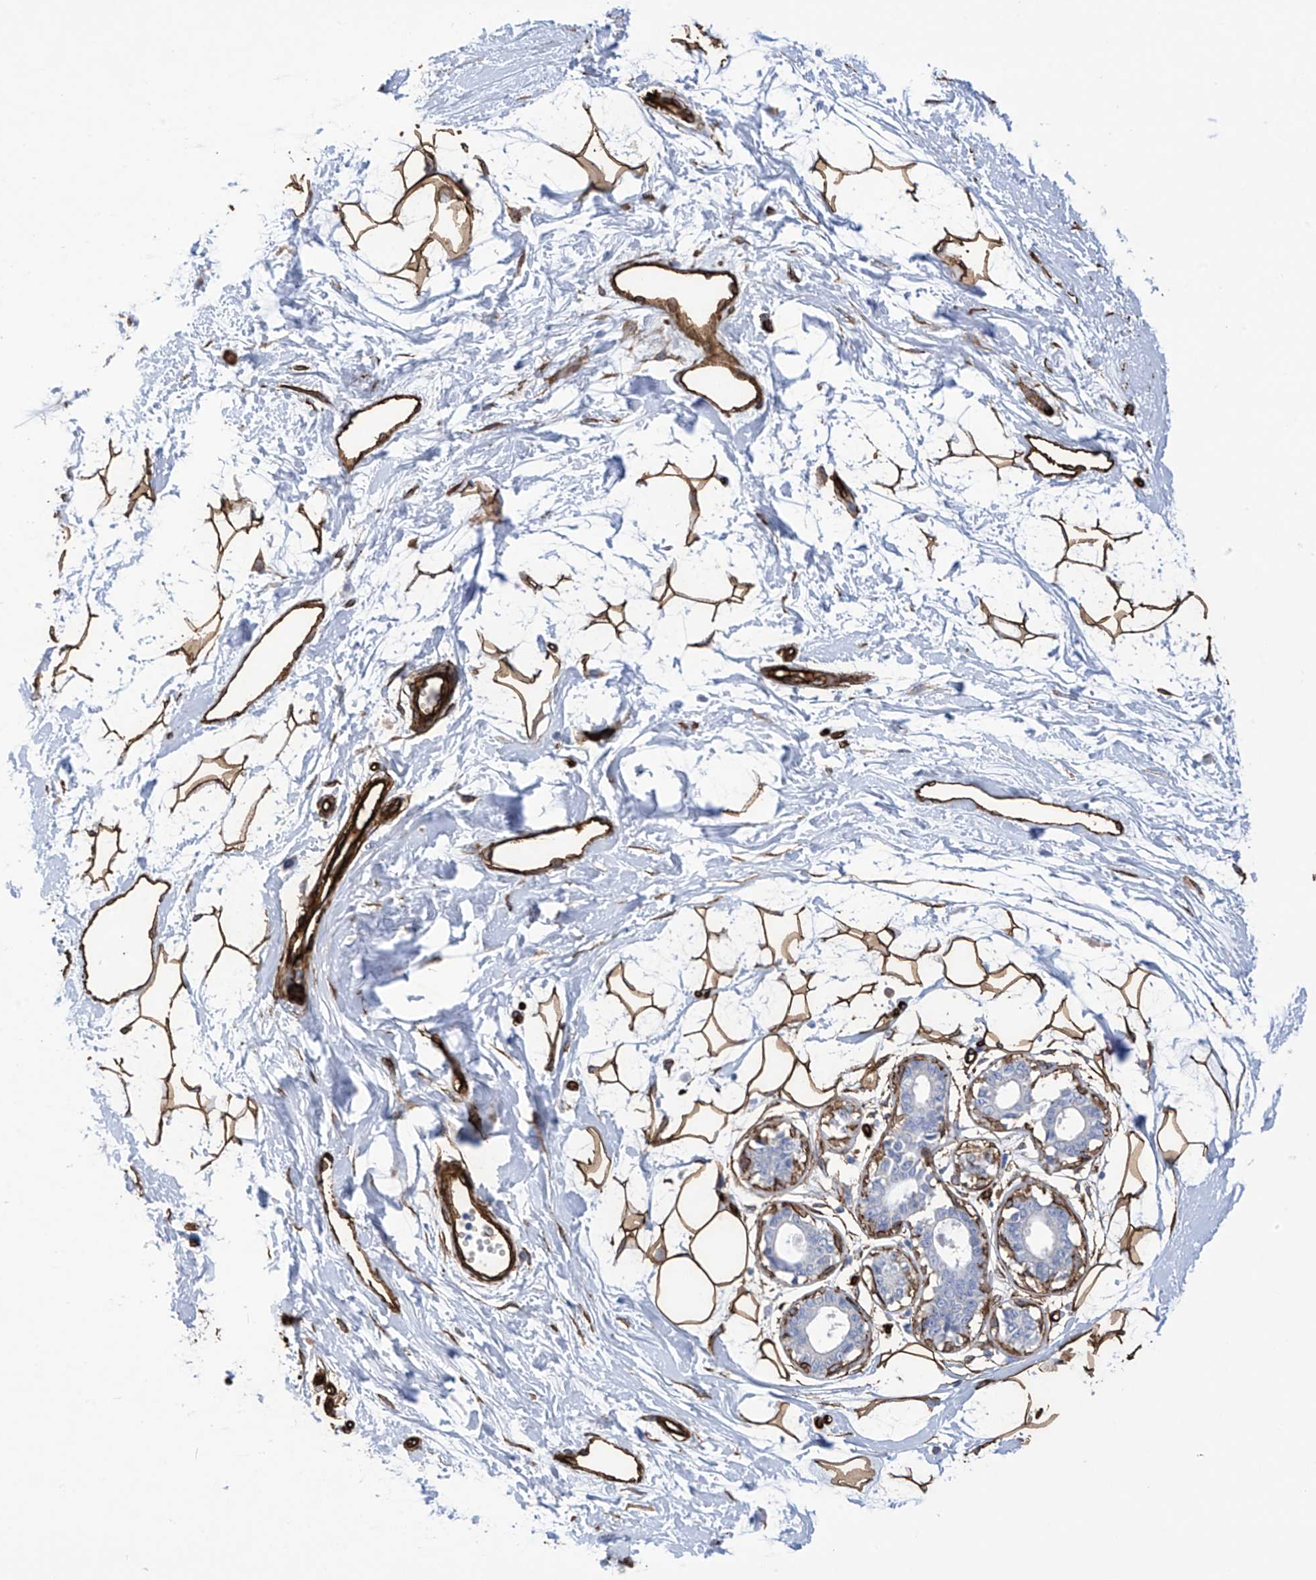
{"staining": {"intensity": "strong", "quantity": ">75%", "location": "cytoplasmic/membranous"}, "tissue": "breast", "cell_type": "Adipocytes", "image_type": "normal", "snomed": [{"axis": "morphology", "description": "Normal tissue, NOS"}, {"axis": "topography", "description": "Breast"}], "caption": "IHC photomicrograph of normal breast: human breast stained using IHC reveals high levels of strong protein expression localized specifically in the cytoplasmic/membranous of adipocytes, appearing as a cytoplasmic/membranous brown color.", "gene": "UBTD1", "patient": {"sex": "female", "age": 45}}